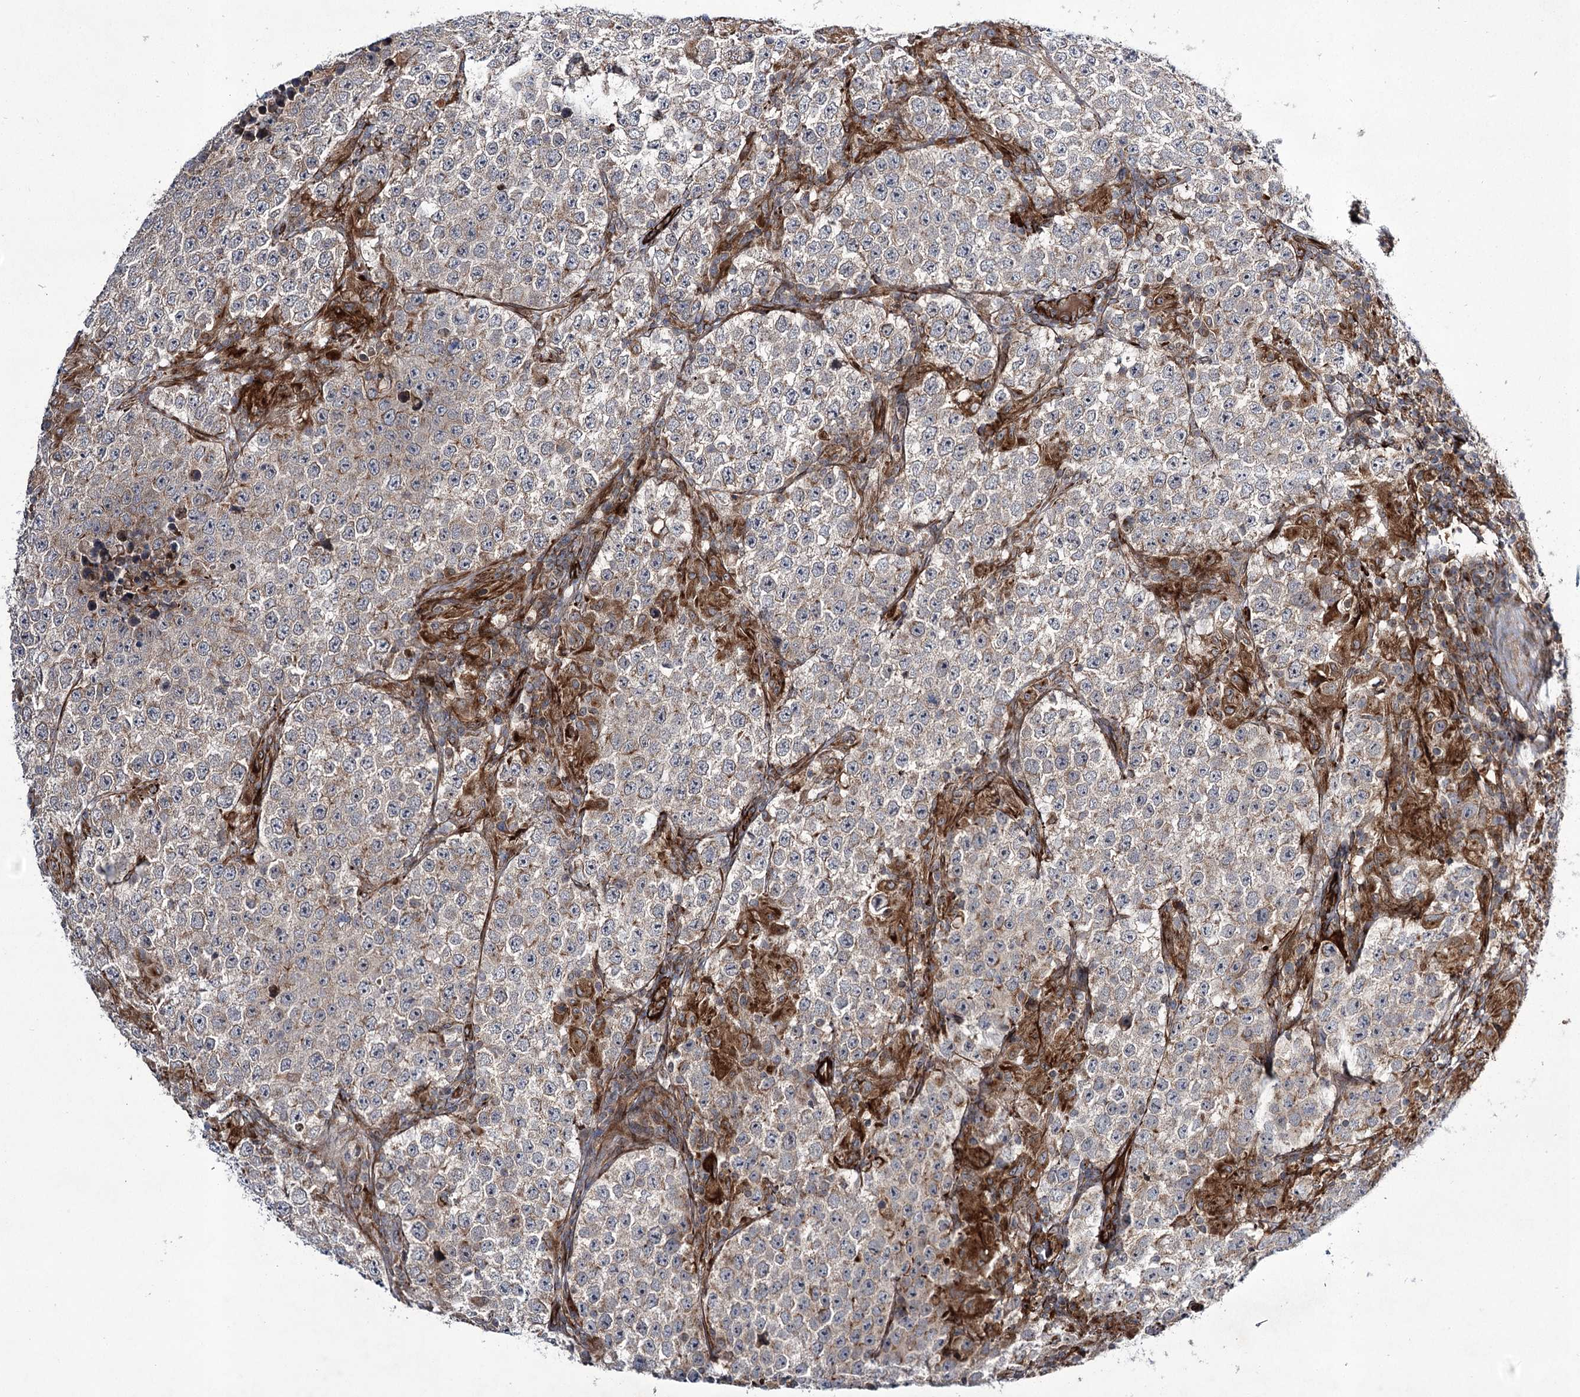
{"staining": {"intensity": "weak", "quantity": "<25%", "location": "cytoplasmic/membranous"}, "tissue": "testis cancer", "cell_type": "Tumor cells", "image_type": "cancer", "snomed": [{"axis": "morphology", "description": "Normal tissue, NOS"}, {"axis": "morphology", "description": "Urothelial carcinoma, High grade"}, {"axis": "morphology", "description": "Seminoma, NOS"}, {"axis": "morphology", "description": "Carcinoma, Embryonal, NOS"}, {"axis": "topography", "description": "Urinary bladder"}, {"axis": "topography", "description": "Testis"}], "caption": "This is a micrograph of IHC staining of testis embryonal carcinoma, which shows no staining in tumor cells.", "gene": "DPEP2", "patient": {"sex": "male", "age": 41}}